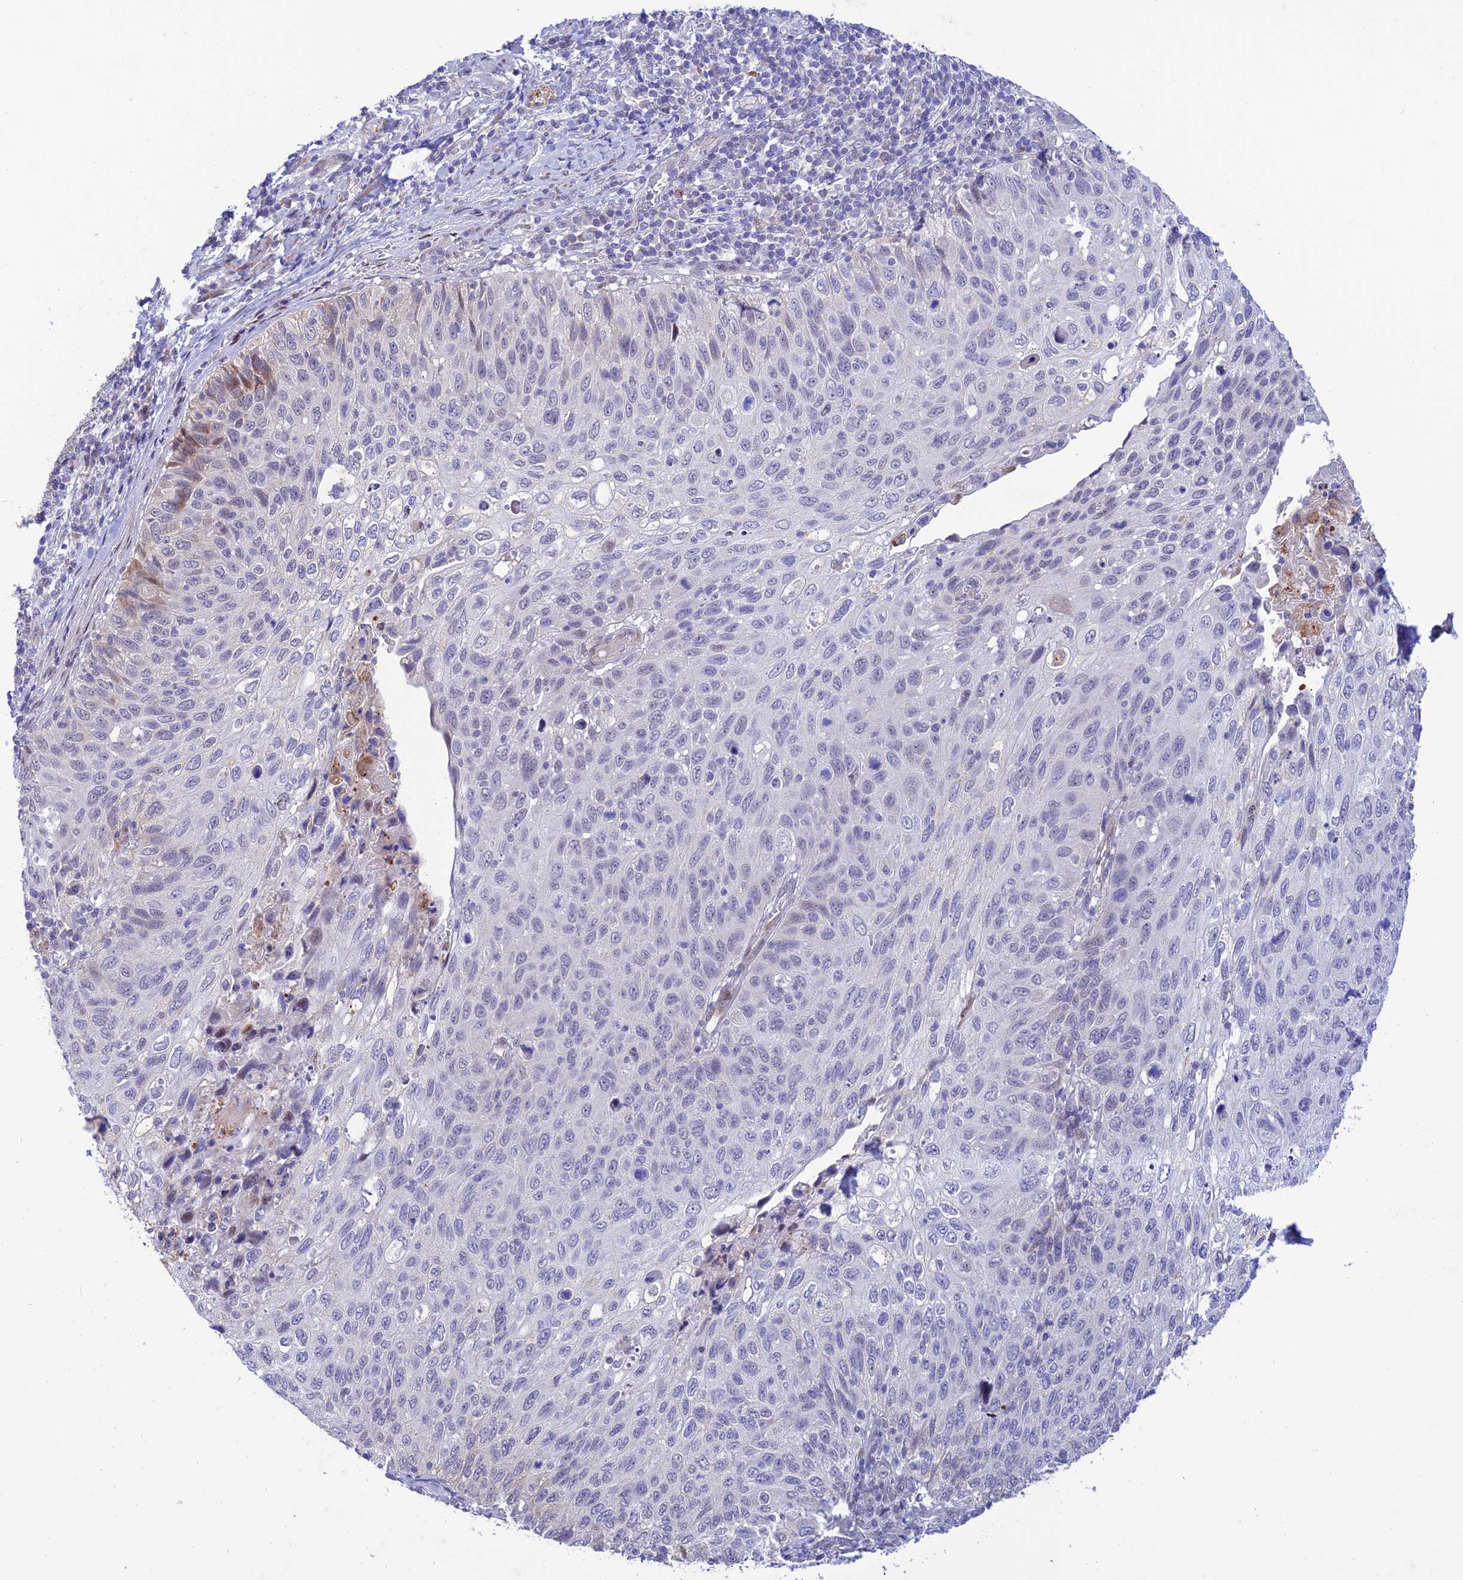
{"staining": {"intensity": "weak", "quantity": "<25%", "location": "nuclear"}, "tissue": "cervical cancer", "cell_type": "Tumor cells", "image_type": "cancer", "snomed": [{"axis": "morphology", "description": "Squamous cell carcinoma, NOS"}, {"axis": "topography", "description": "Cervix"}], "caption": "Tumor cells are negative for brown protein staining in squamous cell carcinoma (cervical). Brightfield microscopy of immunohistochemistry stained with DAB (brown) and hematoxylin (blue), captured at high magnification.", "gene": "WDR55", "patient": {"sex": "female", "age": 70}}